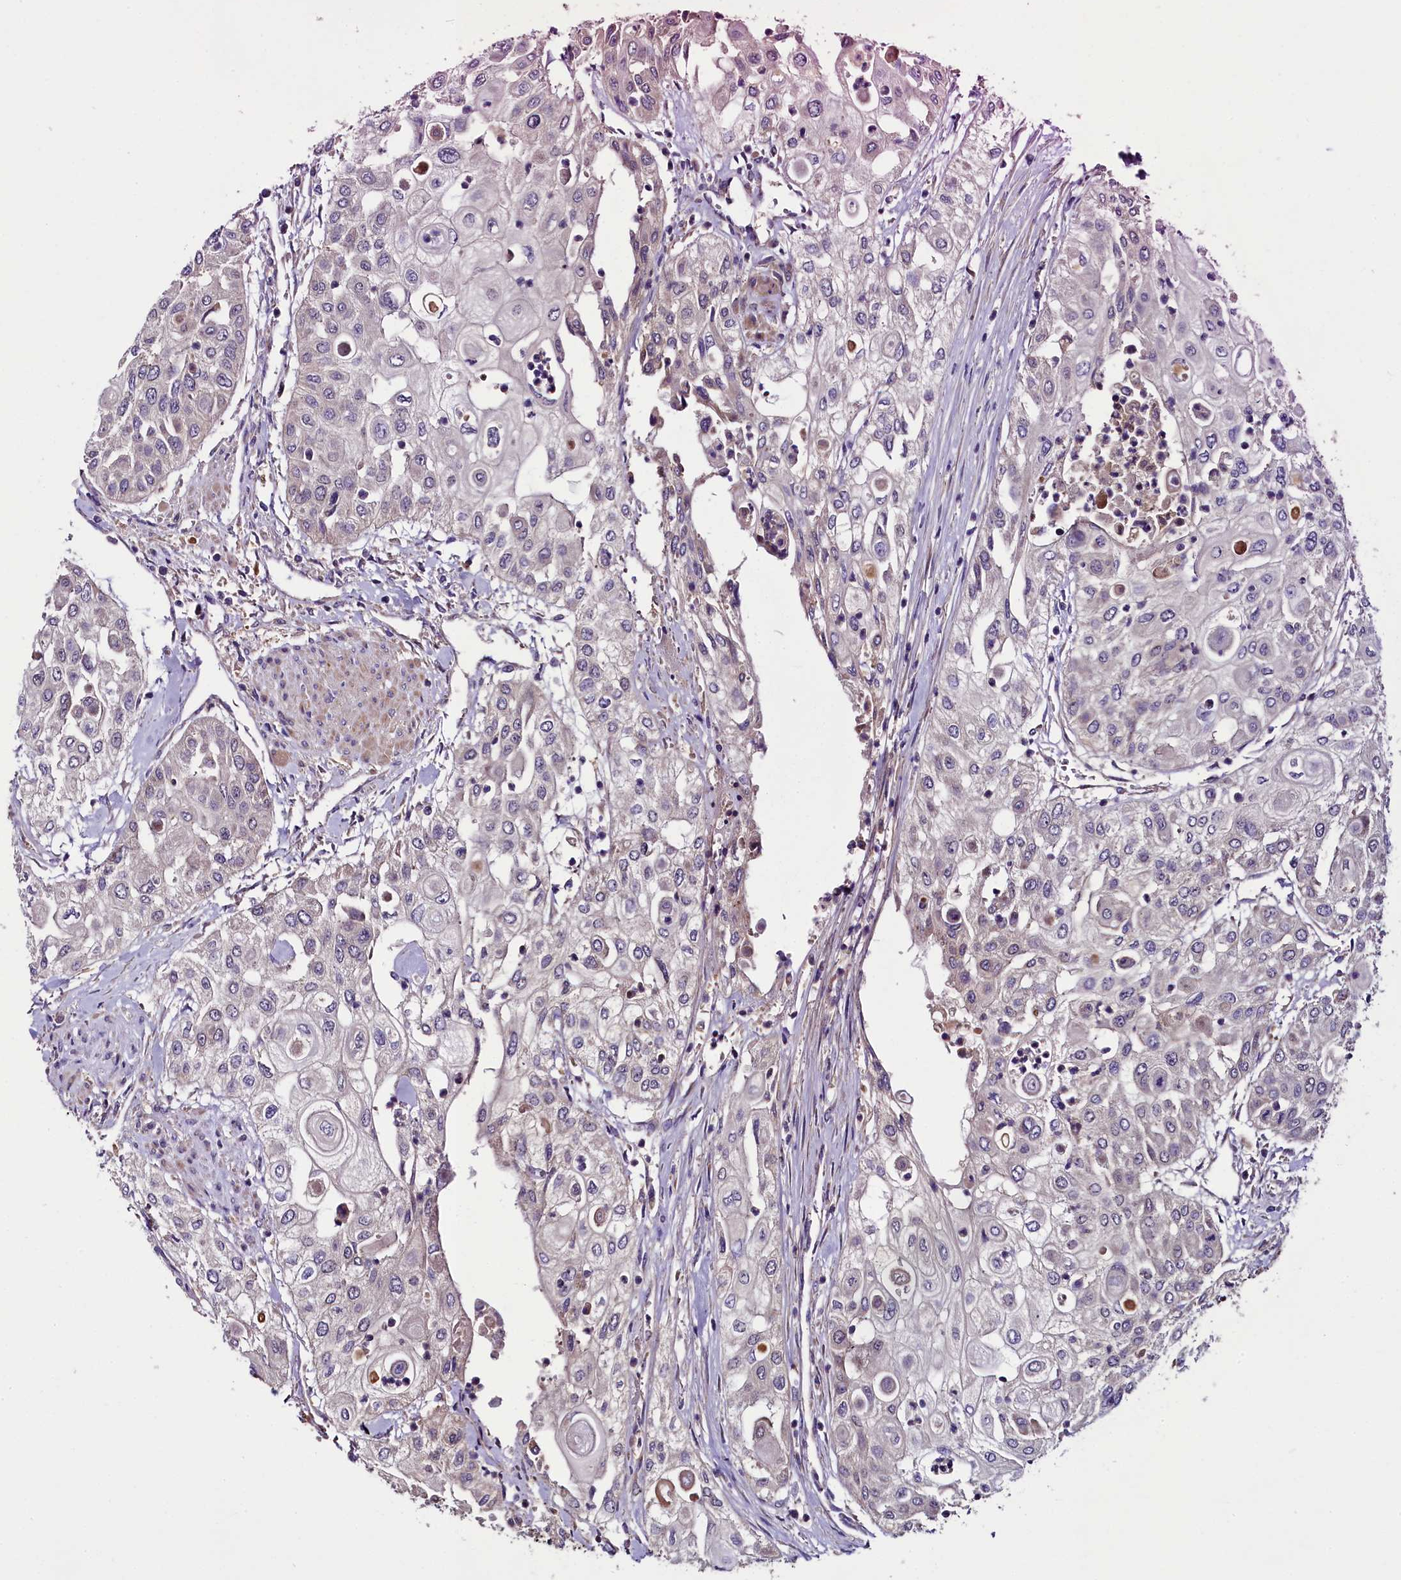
{"staining": {"intensity": "negative", "quantity": "none", "location": "none"}, "tissue": "urothelial cancer", "cell_type": "Tumor cells", "image_type": "cancer", "snomed": [{"axis": "morphology", "description": "Urothelial carcinoma, High grade"}, {"axis": "topography", "description": "Urinary bladder"}], "caption": "Urothelial cancer stained for a protein using immunohistochemistry shows no staining tumor cells.", "gene": "RPUSD2", "patient": {"sex": "female", "age": 79}}